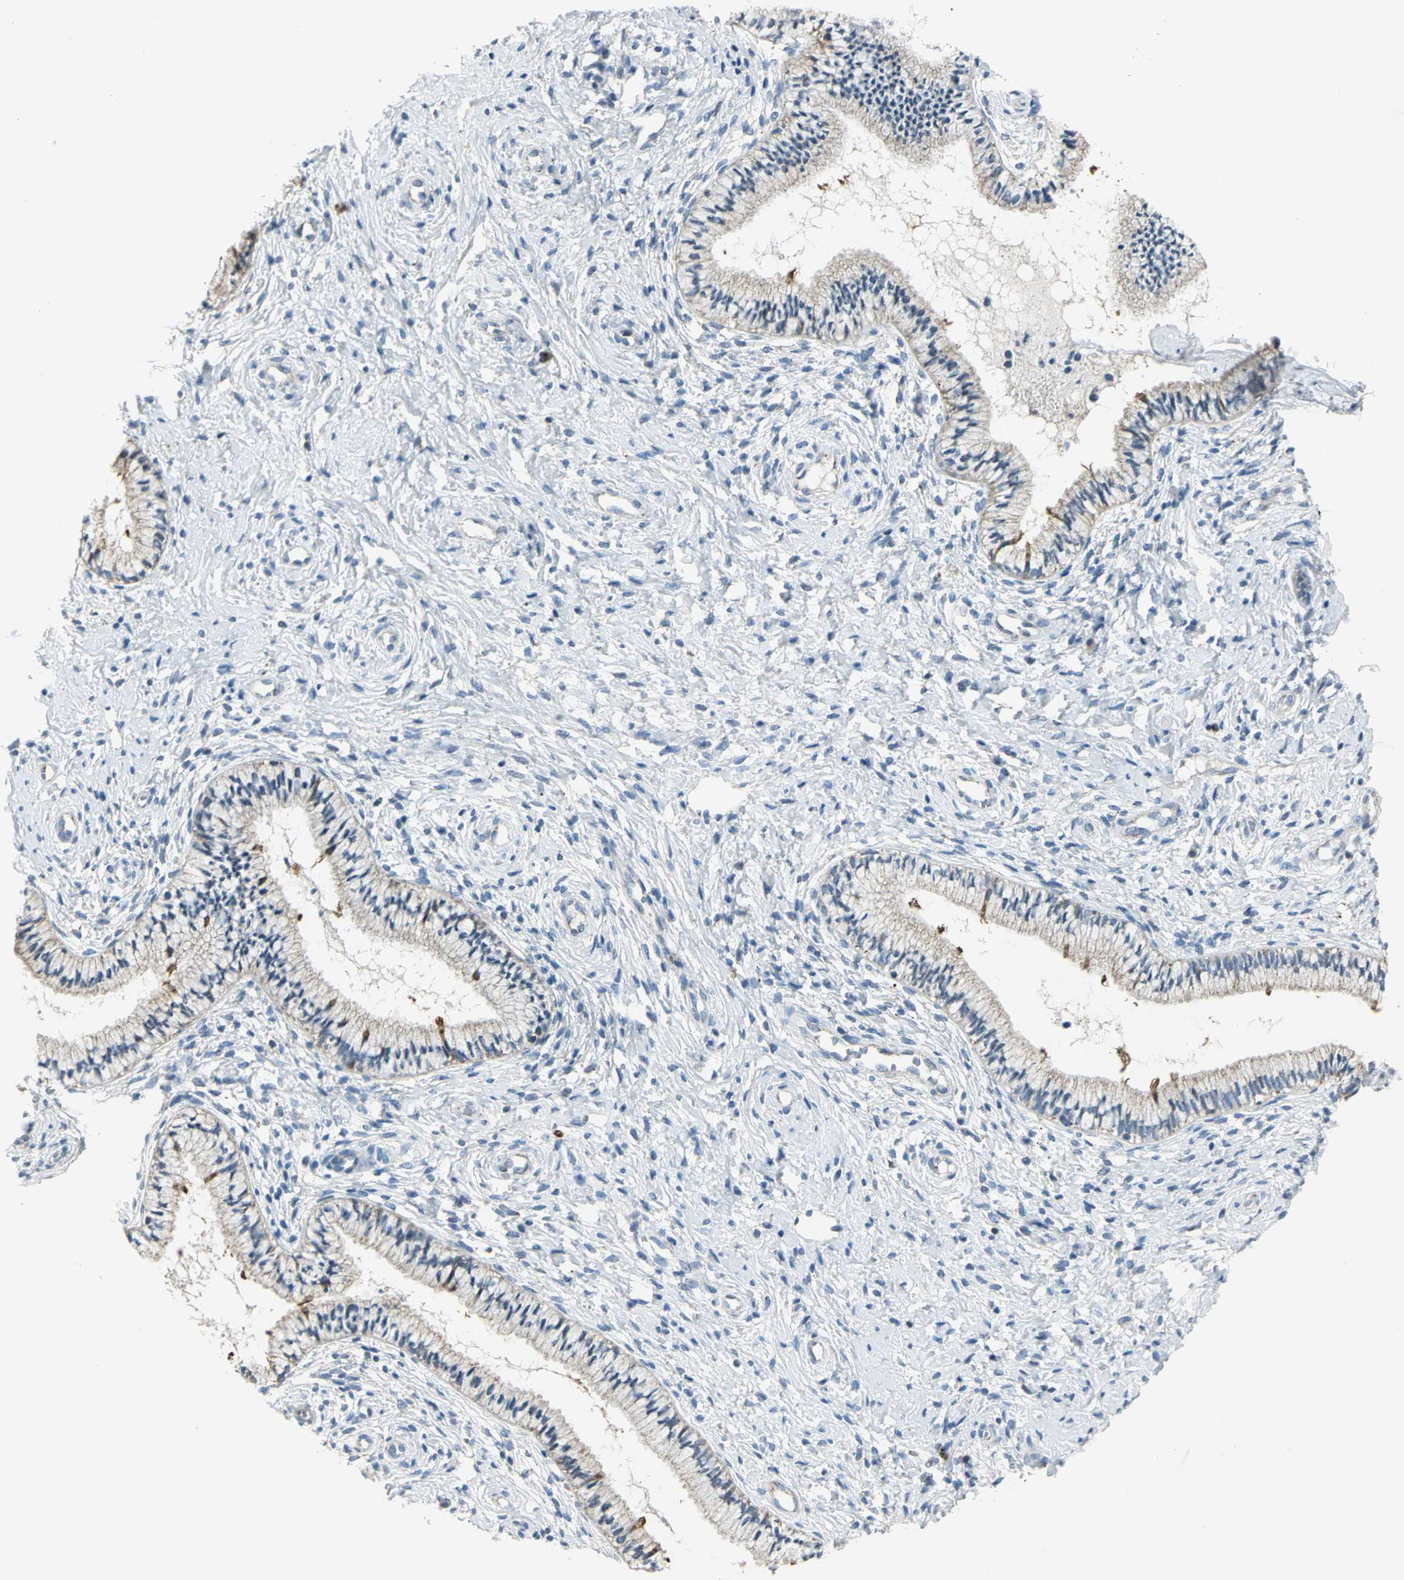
{"staining": {"intensity": "moderate", "quantity": "<25%", "location": "cytoplasmic/membranous"}, "tissue": "cervix", "cell_type": "Glandular cells", "image_type": "normal", "snomed": [{"axis": "morphology", "description": "Normal tissue, NOS"}, {"axis": "topography", "description": "Cervix"}], "caption": "Protein analysis of normal cervix shows moderate cytoplasmic/membranous positivity in approximately <25% of glandular cells.", "gene": "ACADM", "patient": {"sex": "female", "age": 46}}